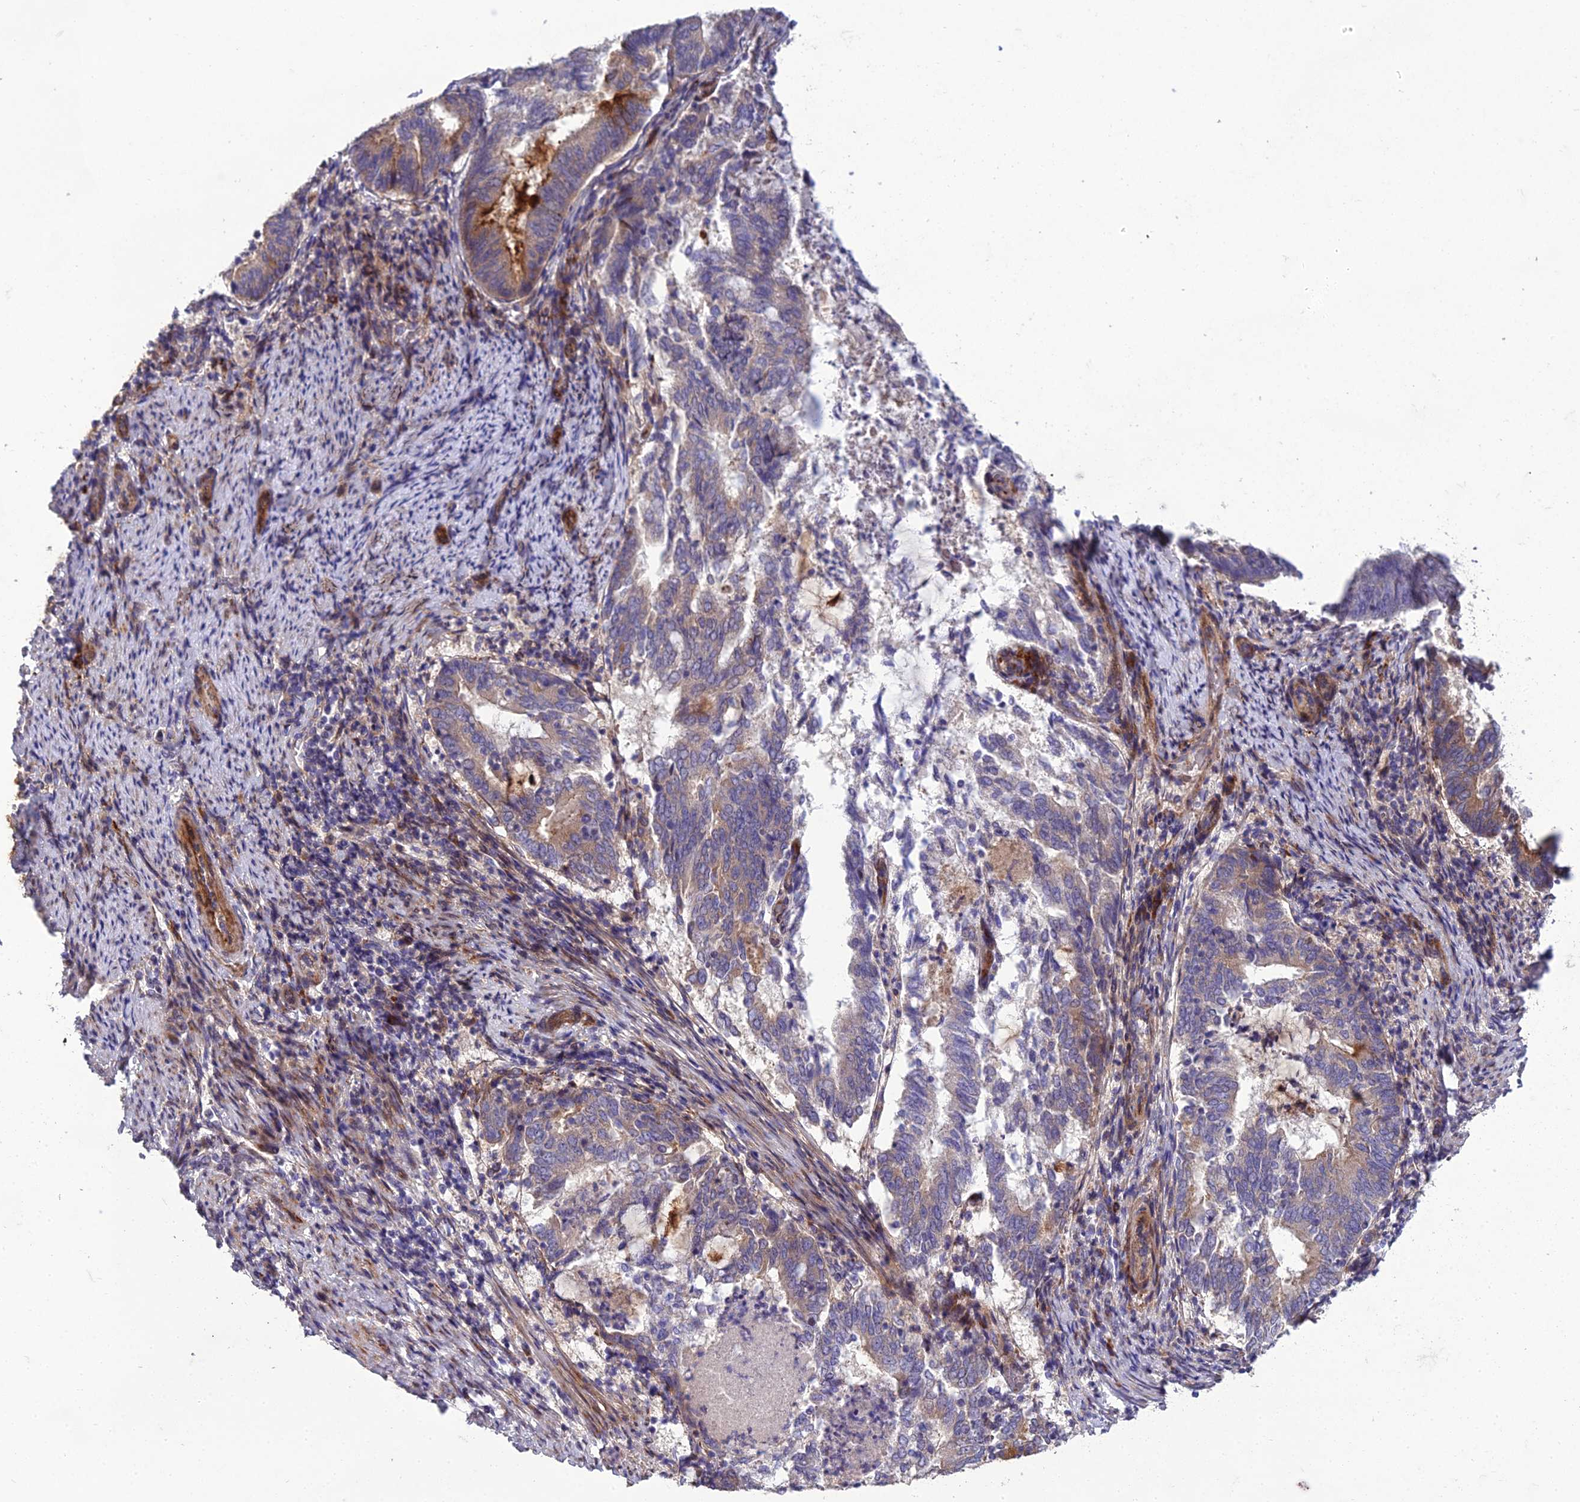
{"staining": {"intensity": "weak", "quantity": "25%-75%", "location": "cytoplasmic/membranous"}, "tissue": "endometrial cancer", "cell_type": "Tumor cells", "image_type": "cancer", "snomed": [{"axis": "morphology", "description": "Adenocarcinoma, NOS"}, {"axis": "topography", "description": "Endometrium"}], "caption": "Immunohistochemistry (IHC) (DAB (3,3'-diaminobenzidine)) staining of human endometrial cancer reveals weak cytoplasmic/membranous protein expression in approximately 25%-75% of tumor cells.", "gene": "ADIPOR2", "patient": {"sex": "female", "age": 80}}